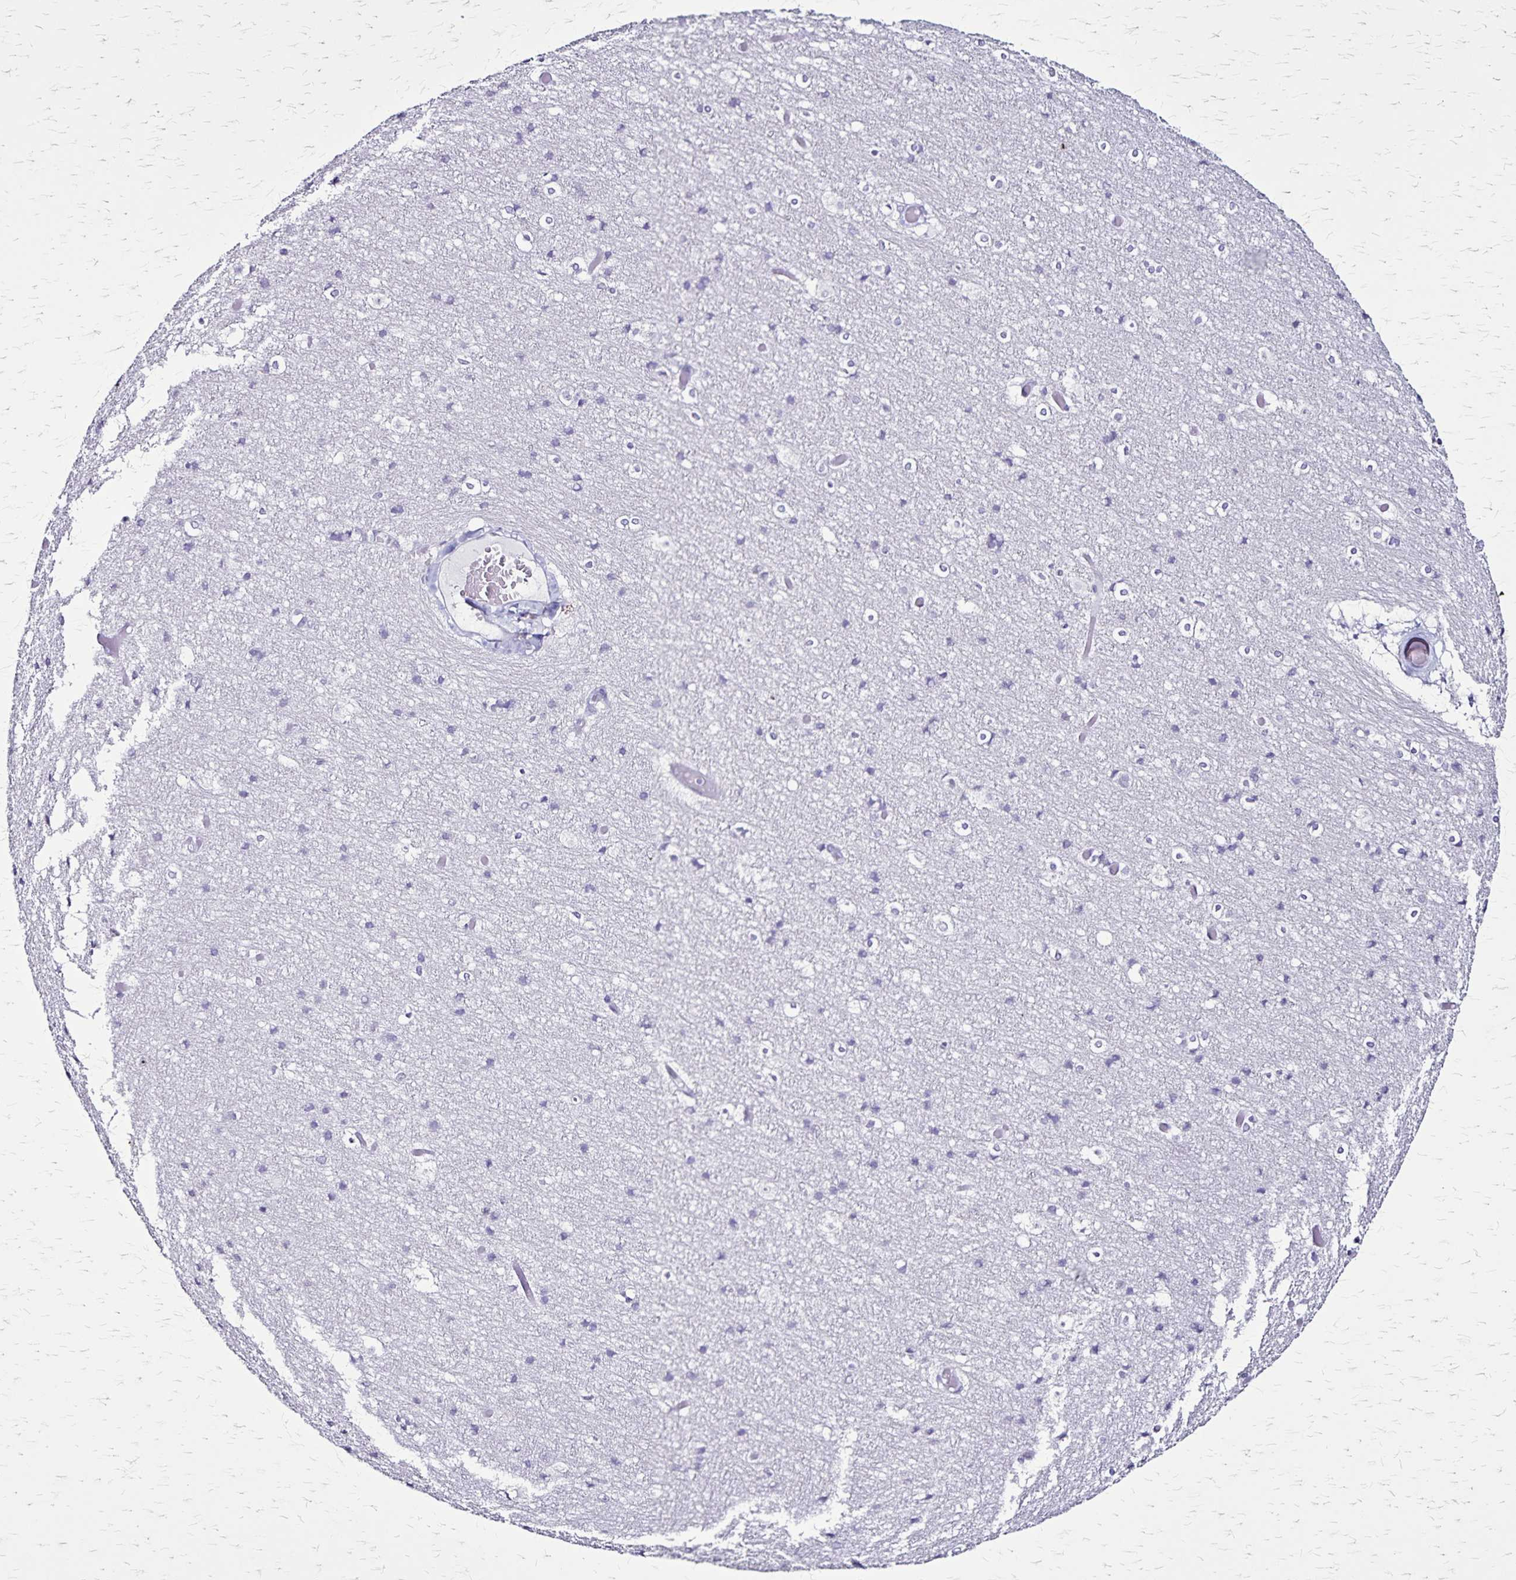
{"staining": {"intensity": "negative", "quantity": "none", "location": "none"}, "tissue": "cerebral cortex", "cell_type": "Endothelial cells", "image_type": "normal", "snomed": [{"axis": "morphology", "description": "Normal tissue, NOS"}, {"axis": "topography", "description": "Cerebral cortex"}], "caption": "IHC micrograph of normal cerebral cortex: human cerebral cortex stained with DAB (3,3'-diaminobenzidine) displays no significant protein positivity in endothelial cells.", "gene": "KRT2", "patient": {"sex": "female", "age": 52}}